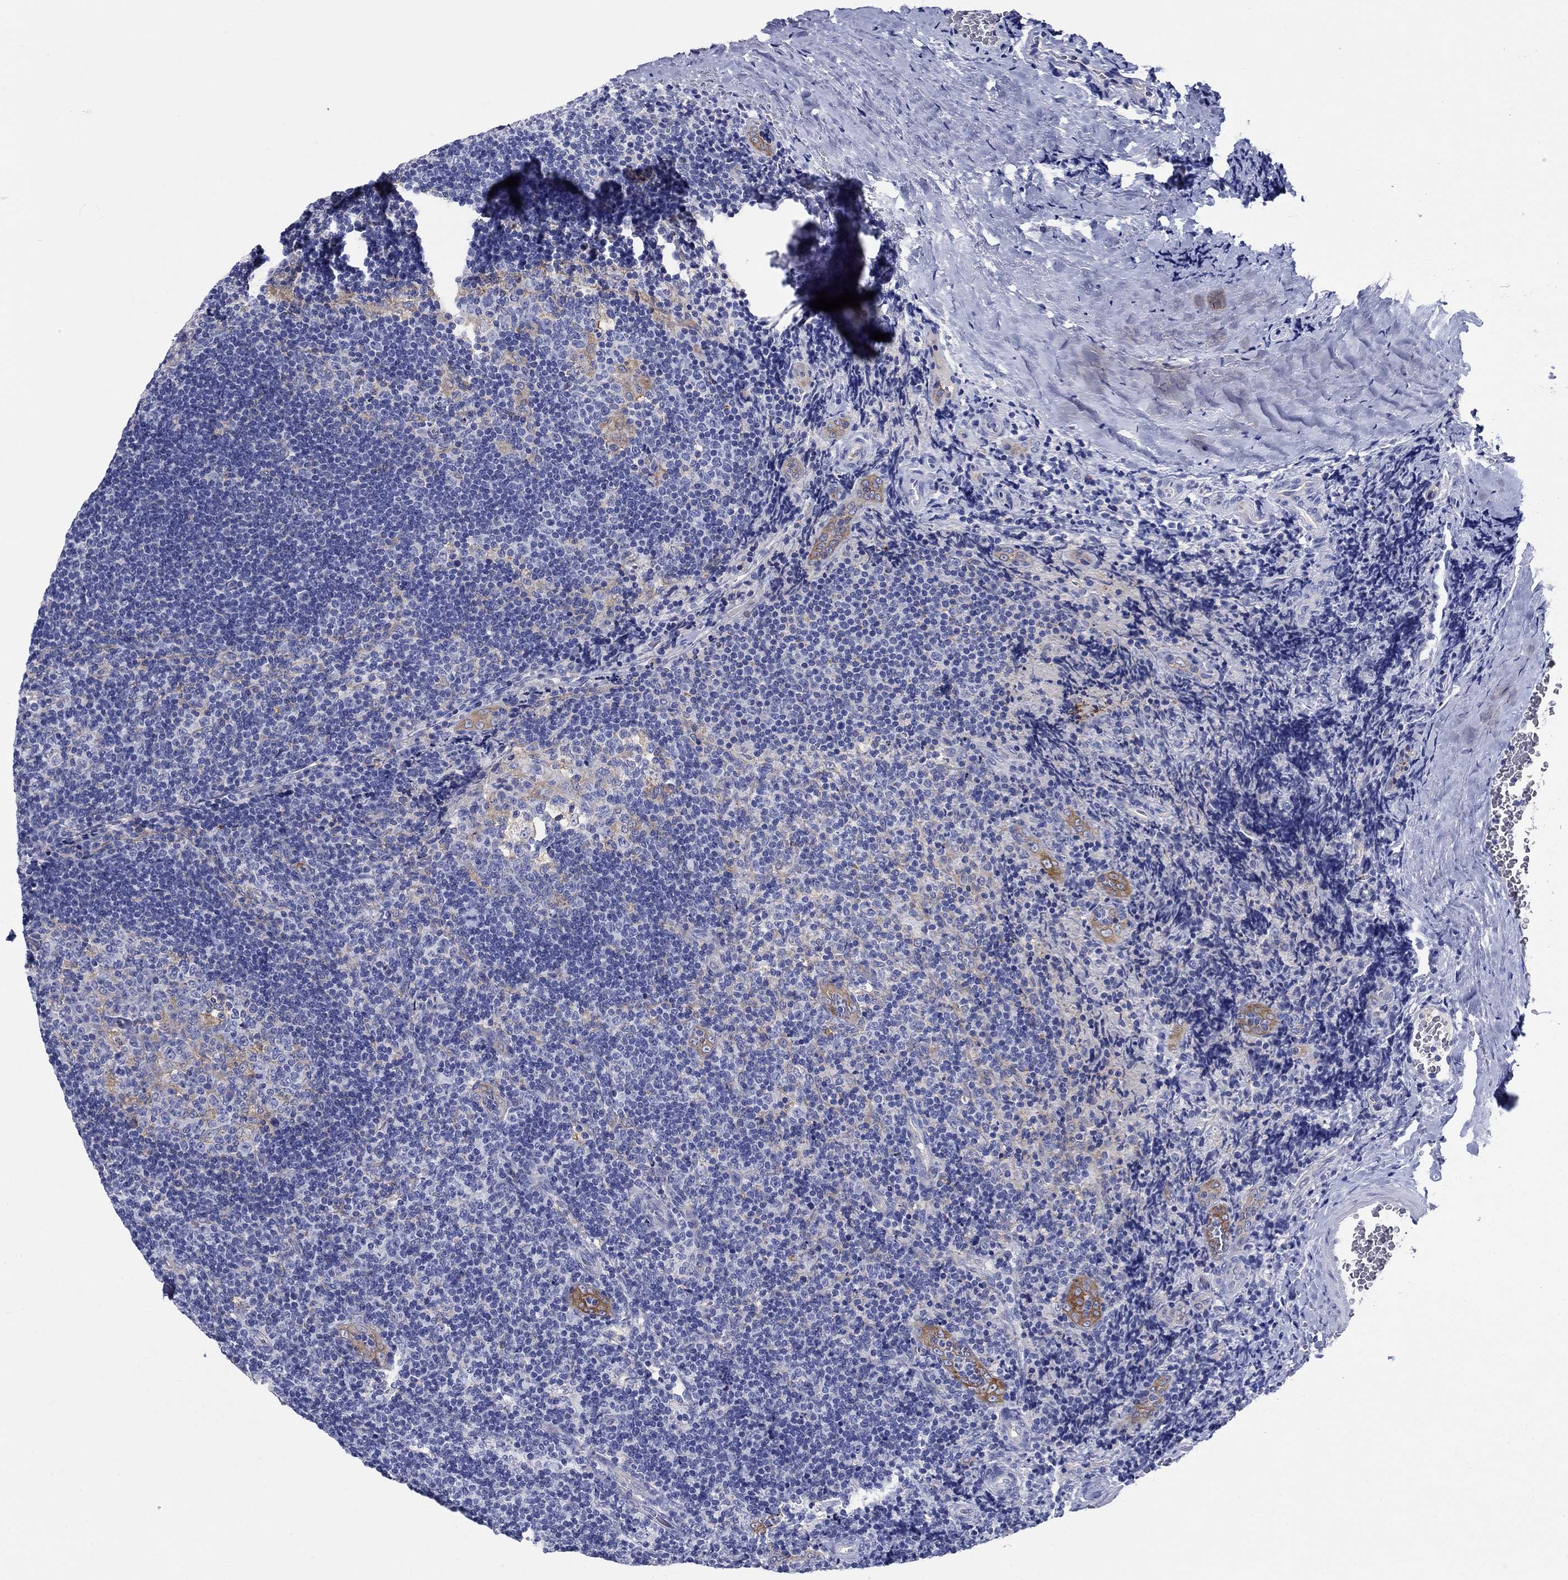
{"staining": {"intensity": "weak", "quantity": "25%-75%", "location": "cytoplasmic/membranous"}, "tissue": "tonsil", "cell_type": "Germinal center cells", "image_type": "normal", "snomed": [{"axis": "morphology", "description": "Normal tissue, NOS"}, {"axis": "topography", "description": "Tonsil"}], "caption": "Immunohistochemistry (IHC) image of benign tonsil: human tonsil stained using IHC demonstrates low levels of weak protein expression localized specifically in the cytoplasmic/membranous of germinal center cells, appearing as a cytoplasmic/membranous brown color.", "gene": "ENSG00000251537", "patient": {"sex": "male", "age": 17}}